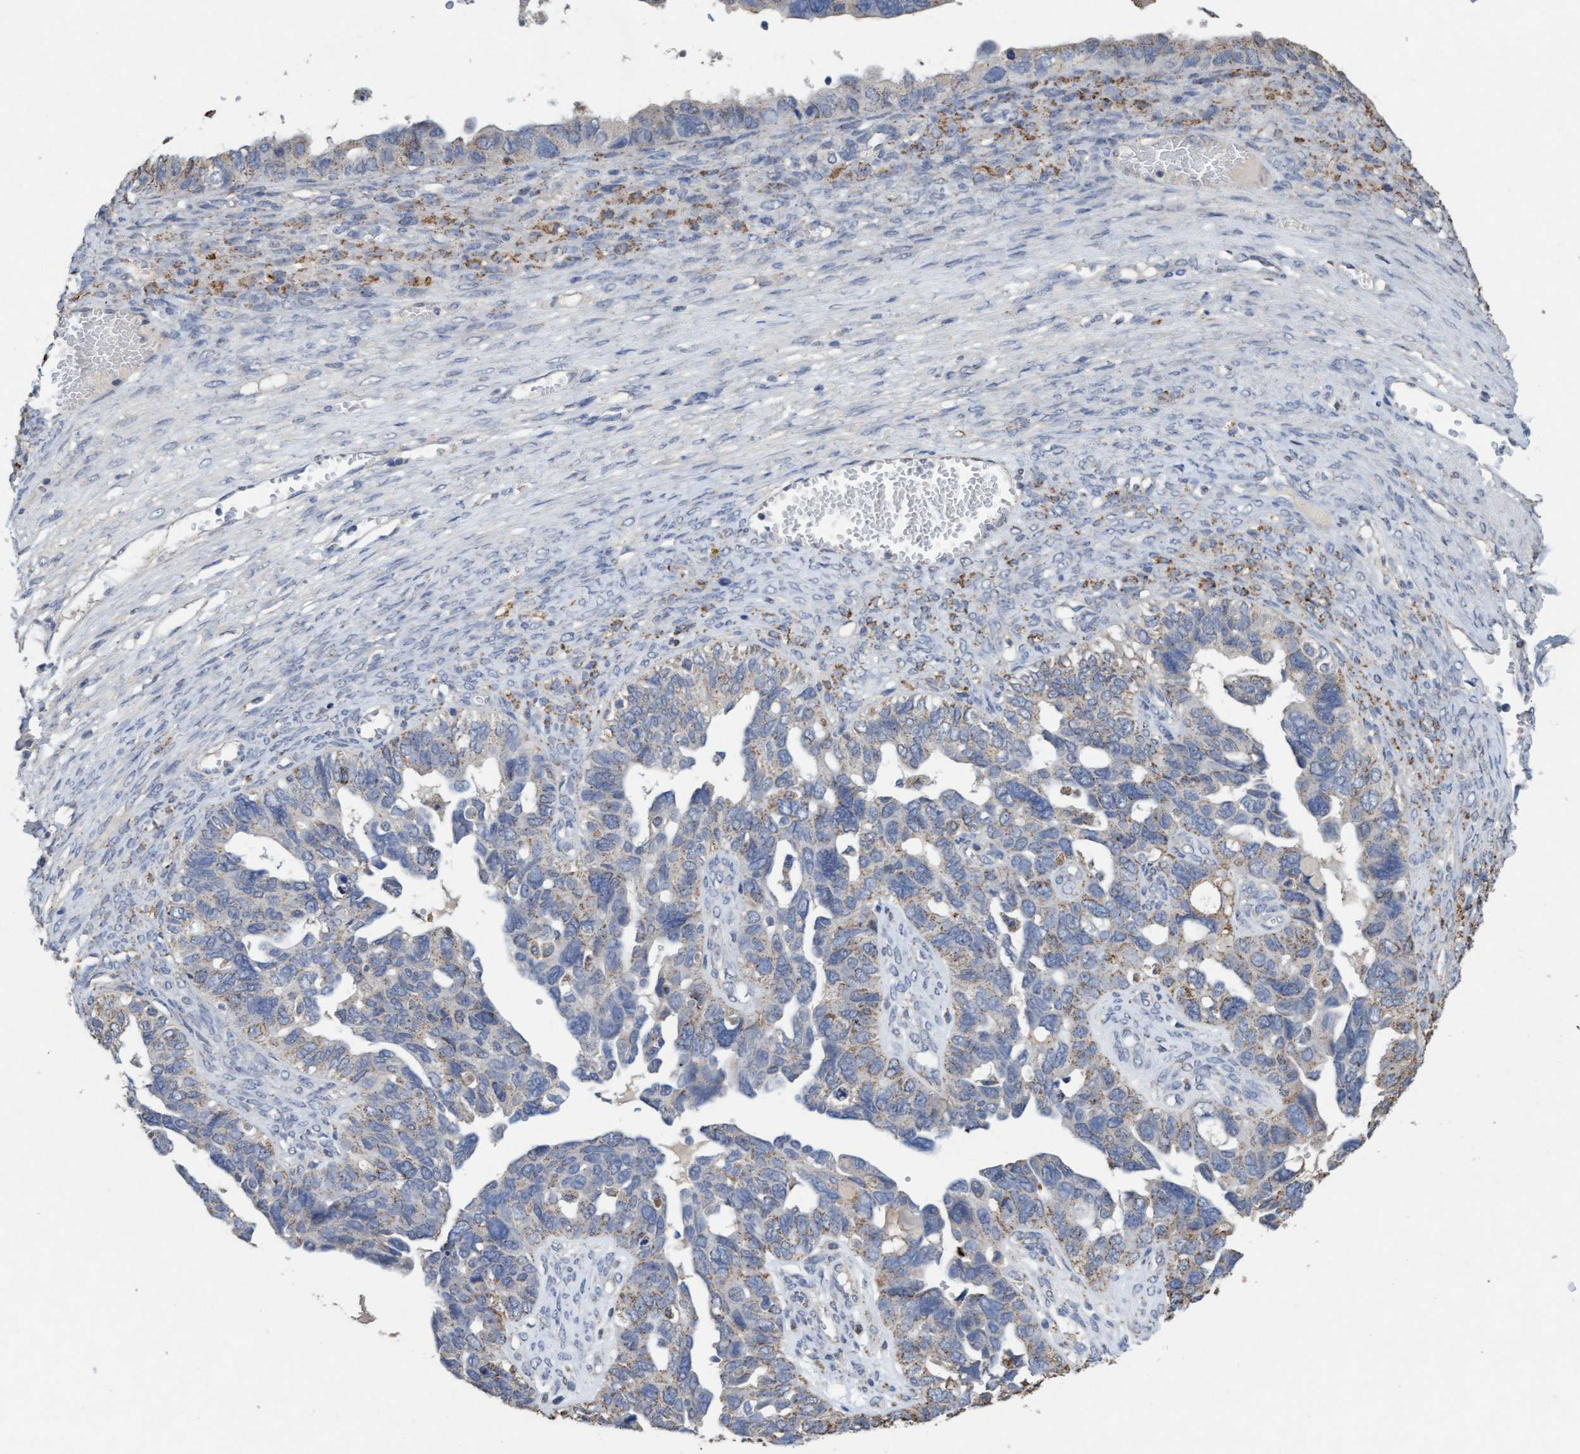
{"staining": {"intensity": "weak", "quantity": "25%-75%", "location": "cytoplasmic/membranous"}, "tissue": "ovarian cancer", "cell_type": "Tumor cells", "image_type": "cancer", "snomed": [{"axis": "morphology", "description": "Cystadenocarcinoma, serous, NOS"}, {"axis": "topography", "description": "Ovary"}], "caption": "Protein analysis of ovarian serous cystadenocarcinoma tissue shows weak cytoplasmic/membranous staining in approximately 25%-75% of tumor cells. (IHC, brightfield microscopy, high magnification).", "gene": "VSIG8", "patient": {"sex": "female", "age": 79}}